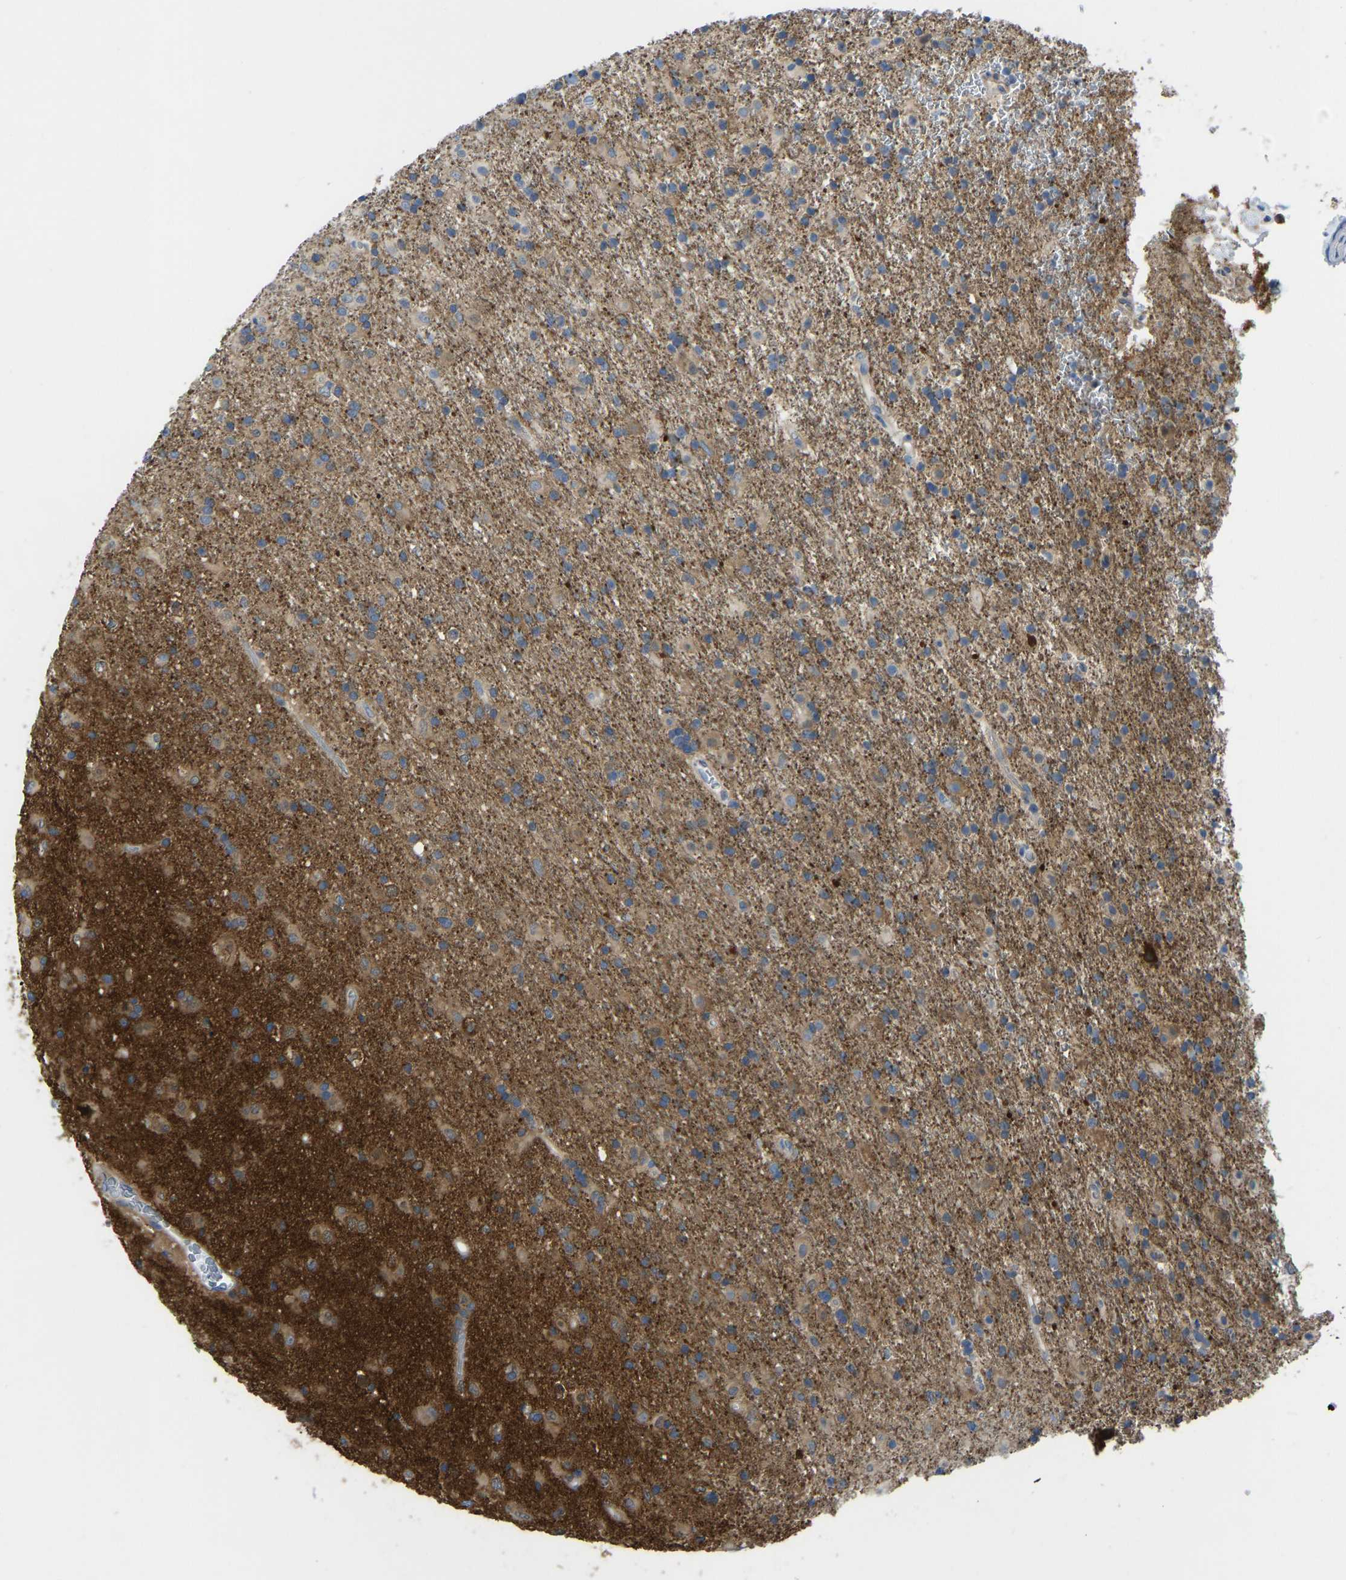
{"staining": {"intensity": "weak", "quantity": "<25%", "location": "cytoplasmic/membranous"}, "tissue": "glioma", "cell_type": "Tumor cells", "image_type": "cancer", "snomed": [{"axis": "morphology", "description": "Glioma, malignant, Low grade"}, {"axis": "topography", "description": "Brain"}], "caption": "IHC of human malignant low-grade glioma reveals no positivity in tumor cells.", "gene": "PPP3CA", "patient": {"sex": "male", "age": 65}}